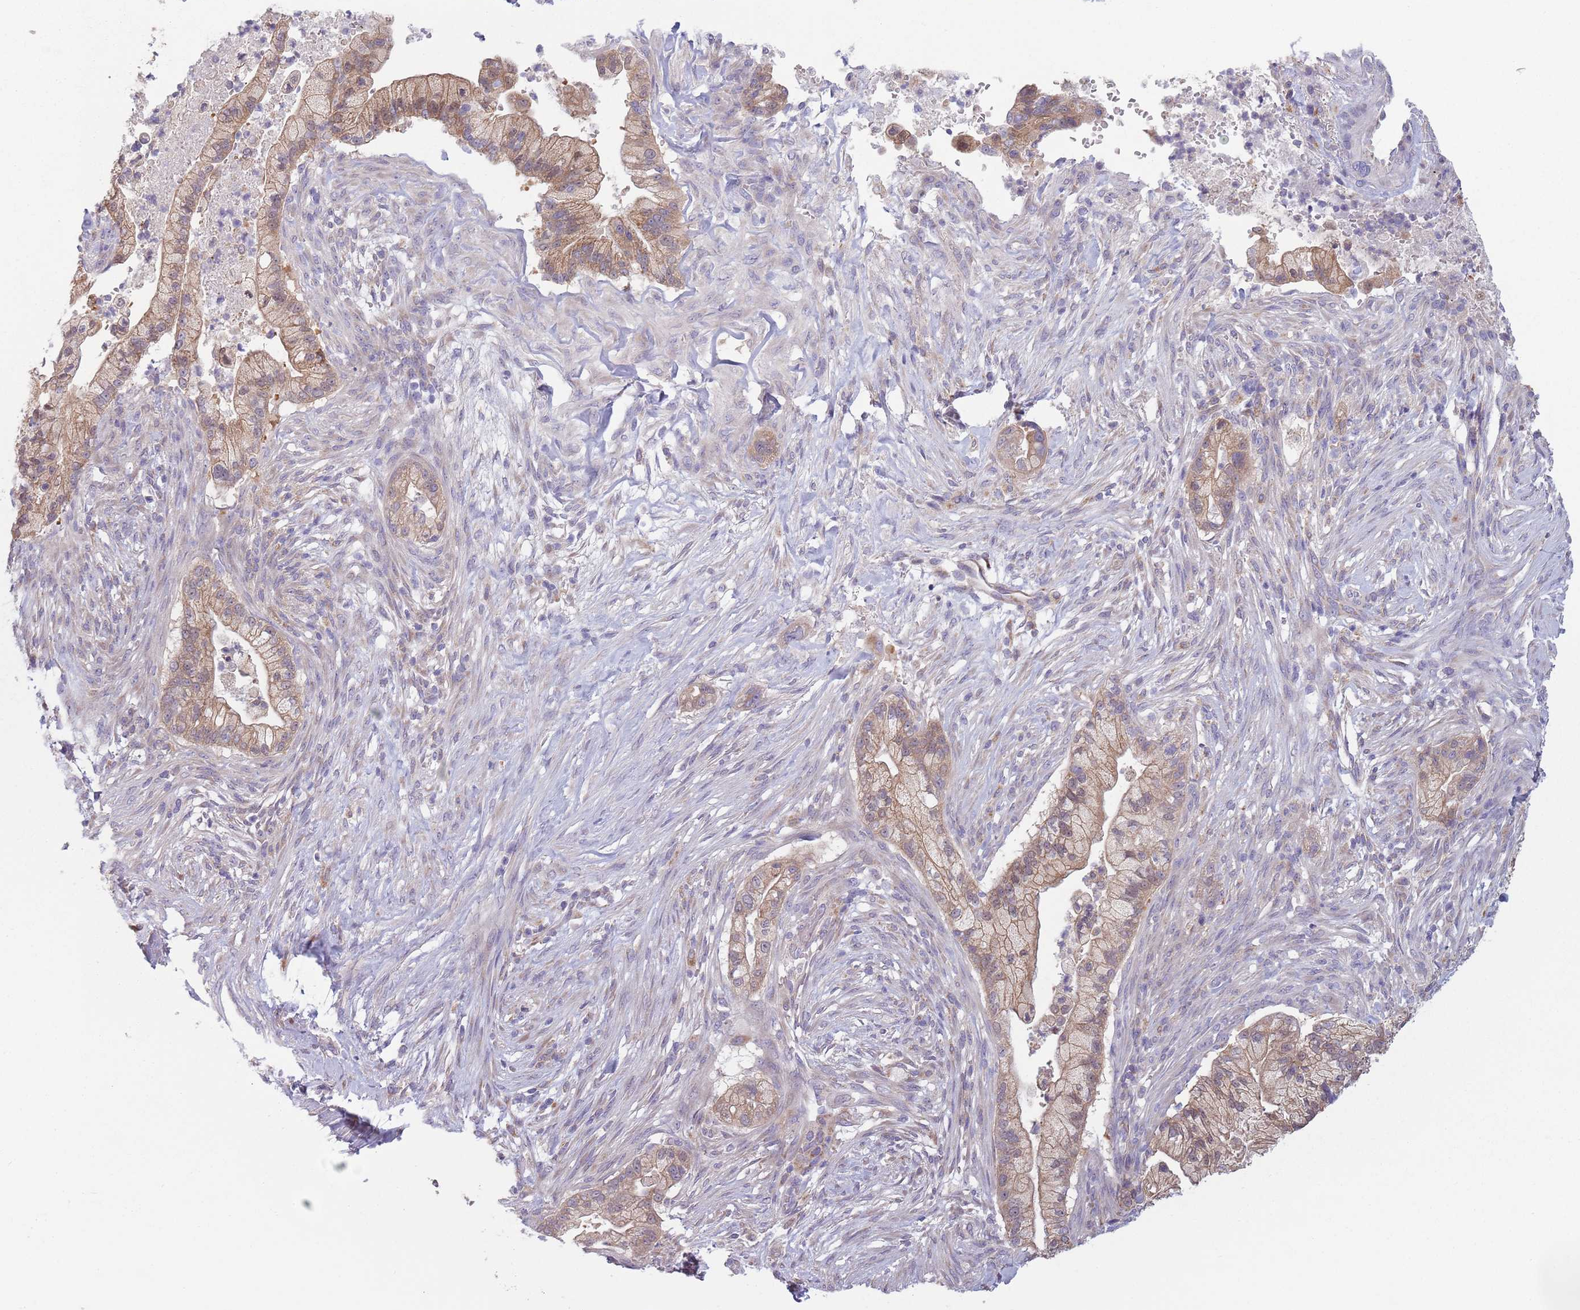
{"staining": {"intensity": "moderate", "quantity": ">75%", "location": "cytoplasmic/membranous"}, "tissue": "pancreatic cancer", "cell_type": "Tumor cells", "image_type": "cancer", "snomed": [{"axis": "morphology", "description": "Adenocarcinoma, NOS"}, {"axis": "topography", "description": "Pancreas"}], "caption": "About >75% of tumor cells in human pancreatic cancer exhibit moderate cytoplasmic/membranous protein staining as visualized by brown immunohistochemical staining.", "gene": "COQ5", "patient": {"sex": "male", "age": 44}}